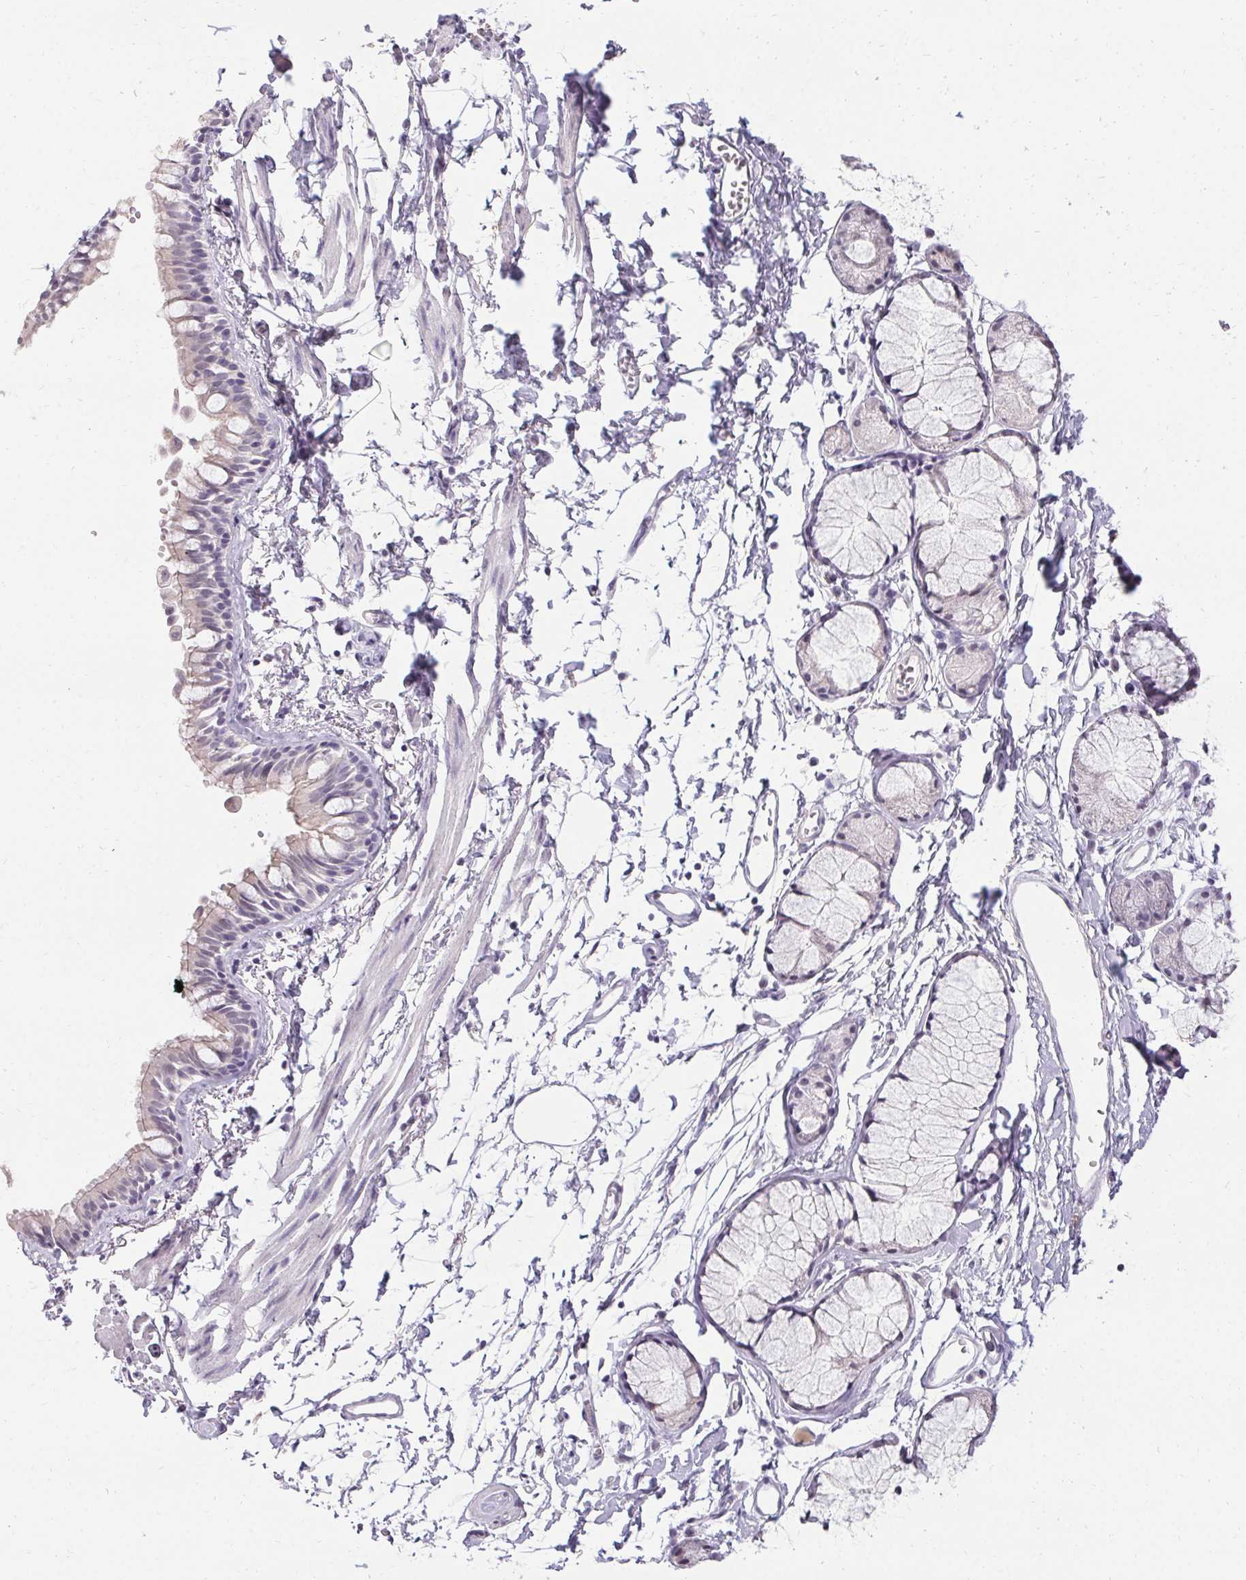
{"staining": {"intensity": "negative", "quantity": "none", "location": "none"}, "tissue": "bronchus", "cell_type": "Respiratory epithelial cells", "image_type": "normal", "snomed": [{"axis": "morphology", "description": "Normal tissue, NOS"}, {"axis": "topography", "description": "Cartilage tissue"}, {"axis": "topography", "description": "Bronchus"}], "caption": "A high-resolution micrograph shows immunohistochemistry staining of normal bronchus, which demonstrates no significant expression in respiratory epithelial cells.", "gene": "PMEL", "patient": {"sex": "female", "age": 59}}